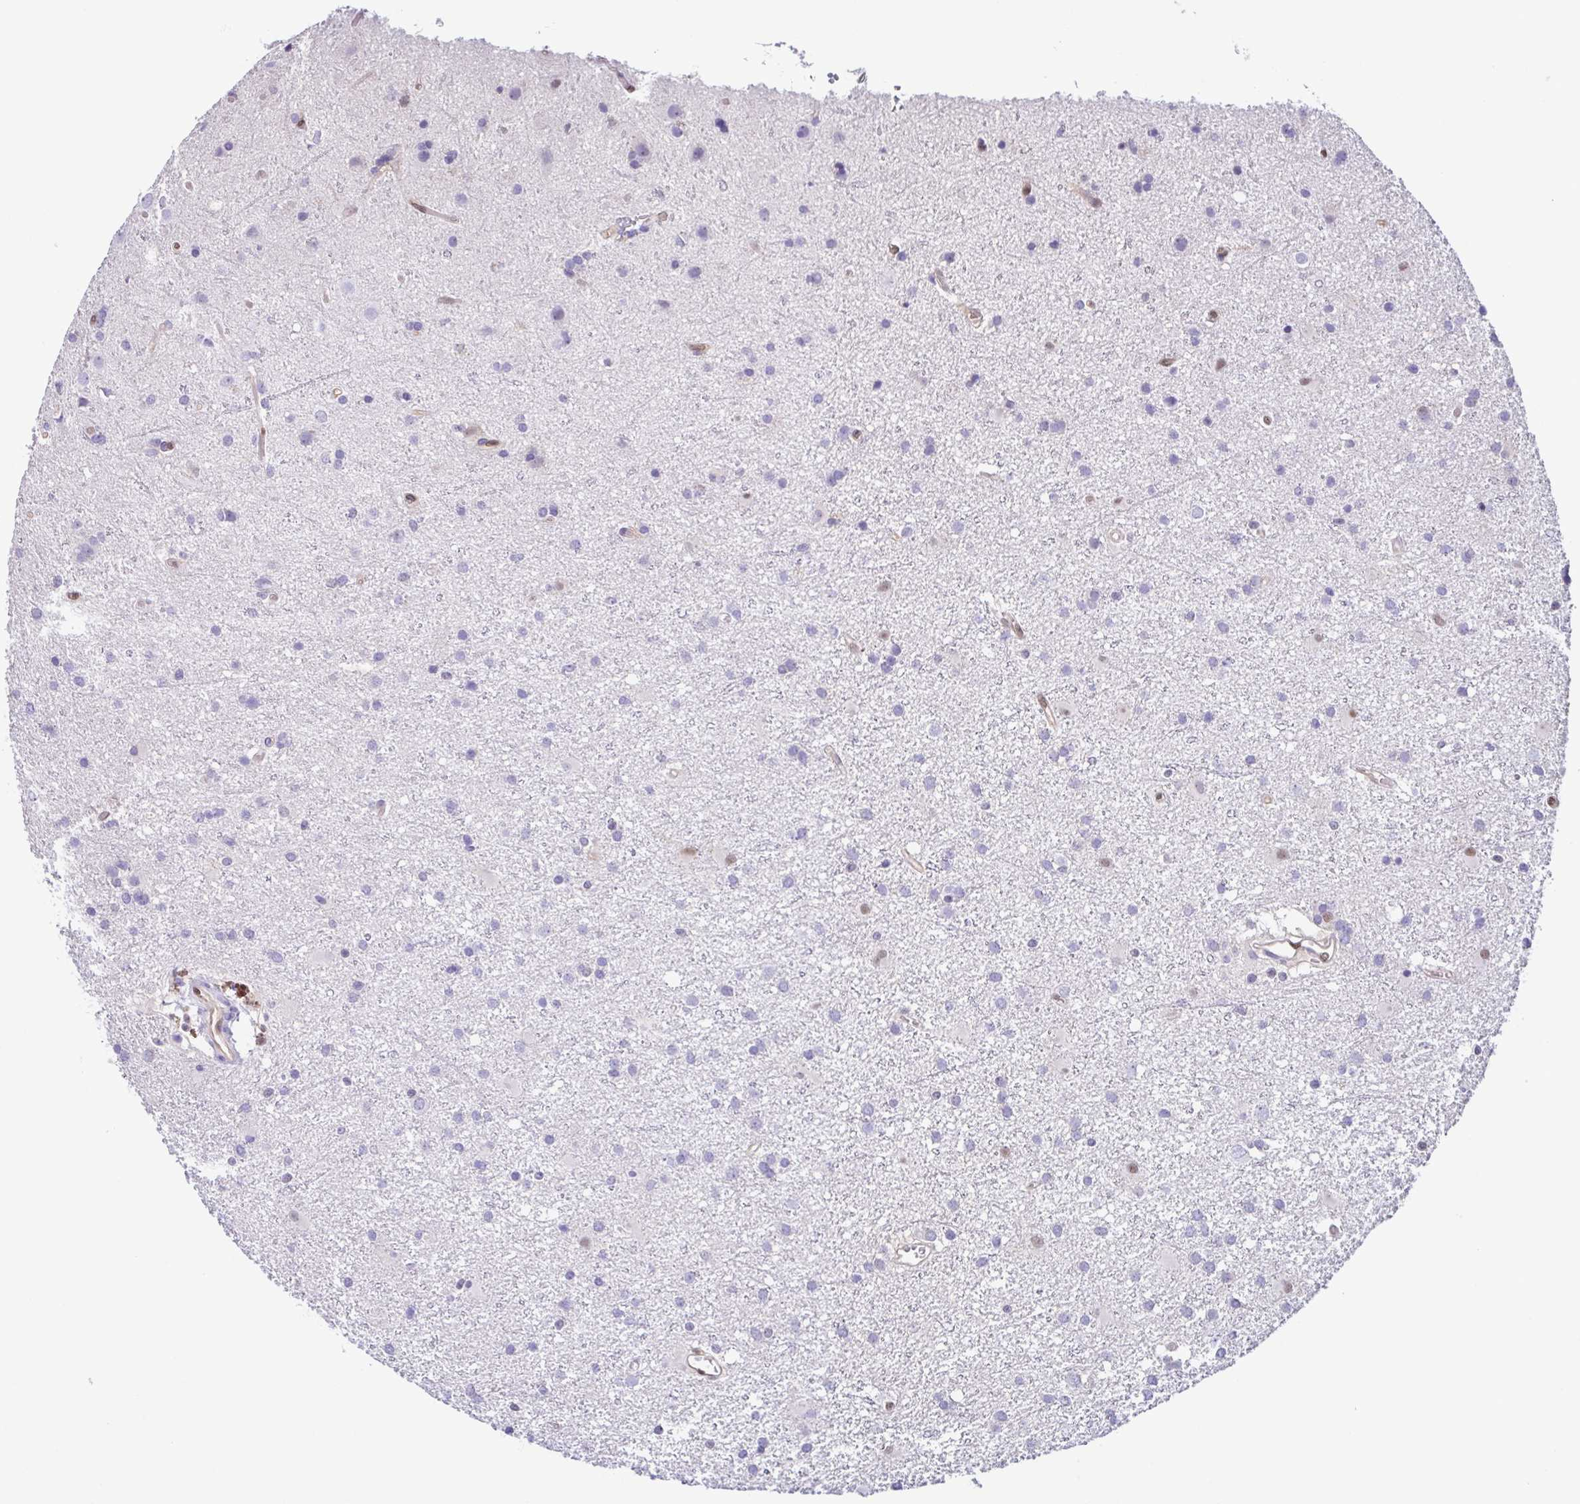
{"staining": {"intensity": "weak", "quantity": "<25%", "location": "nuclear"}, "tissue": "glioma", "cell_type": "Tumor cells", "image_type": "cancer", "snomed": [{"axis": "morphology", "description": "Glioma, malignant, High grade"}, {"axis": "topography", "description": "Brain"}], "caption": "An image of glioma stained for a protein demonstrates no brown staining in tumor cells.", "gene": "PSMB9", "patient": {"sex": "male", "age": 55}}